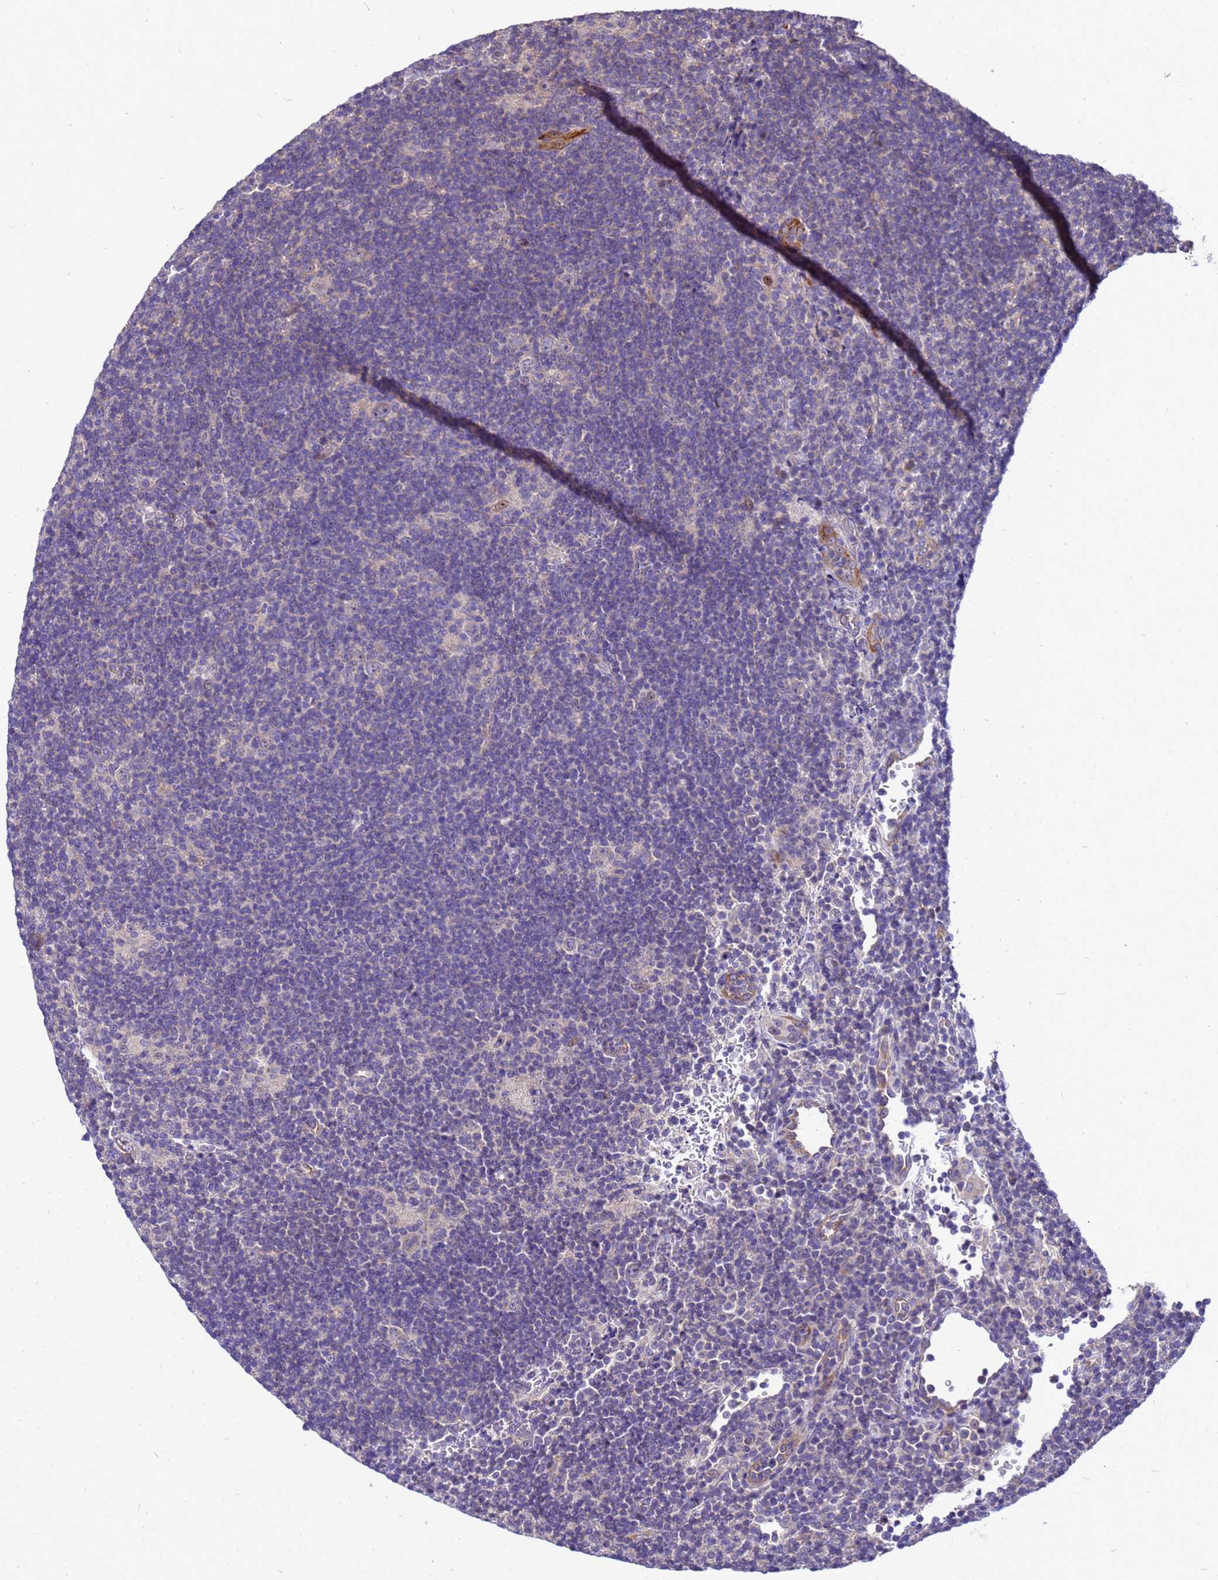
{"staining": {"intensity": "negative", "quantity": "none", "location": "none"}, "tissue": "lymphoma", "cell_type": "Tumor cells", "image_type": "cancer", "snomed": [{"axis": "morphology", "description": "Hodgkin's disease, NOS"}, {"axis": "topography", "description": "Lymph node"}], "caption": "A photomicrograph of human Hodgkin's disease is negative for staining in tumor cells.", "gene": "POP7", "patient": {"sex": "female", "age": 57}}